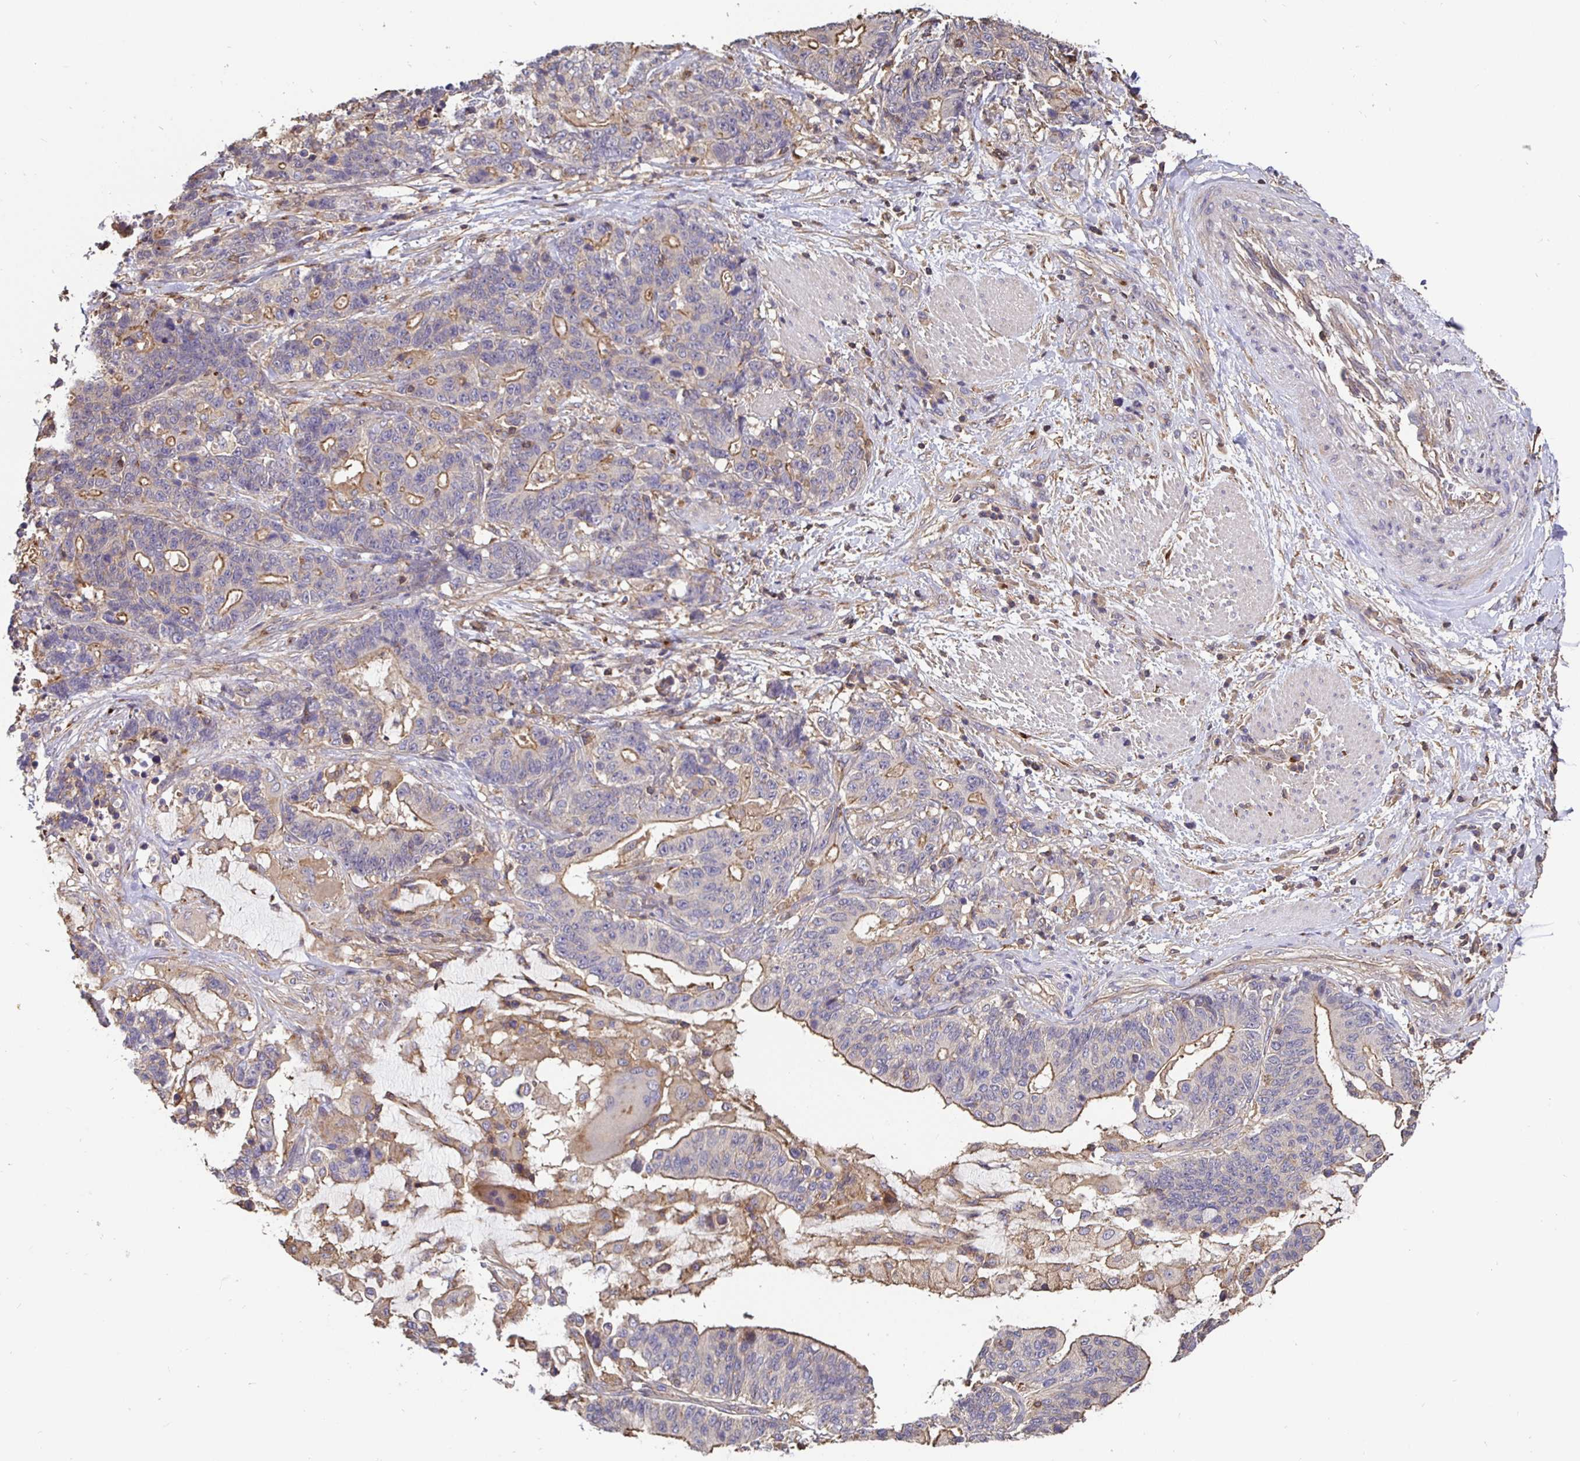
{"staining": {"intensity": "moderate", "quantity": "25%-75%", "location": "cytoplasmic/membranous"}, "tissue": "stomach cancer", "cell_type": "Tumor cells", "image_type": "cancer", "snomed": [{"axis": "morphology", "description": "Normal tissue, NOS"}, {"axis": "morphology", "description": "Adenocarcinoma, NOS"}, {"axis": "topography", "description": "Stomach"}], "caption": "Approximately 25%-75% of tumor cells in human stomach cancer (adenocarcinoma) reveal moderate cytoplasmic/membranous protein expression as visualized by brown immunohistochemical staining.", "gene": "C1QTNF7", "patient": {"sex": "female", "age": 64}}